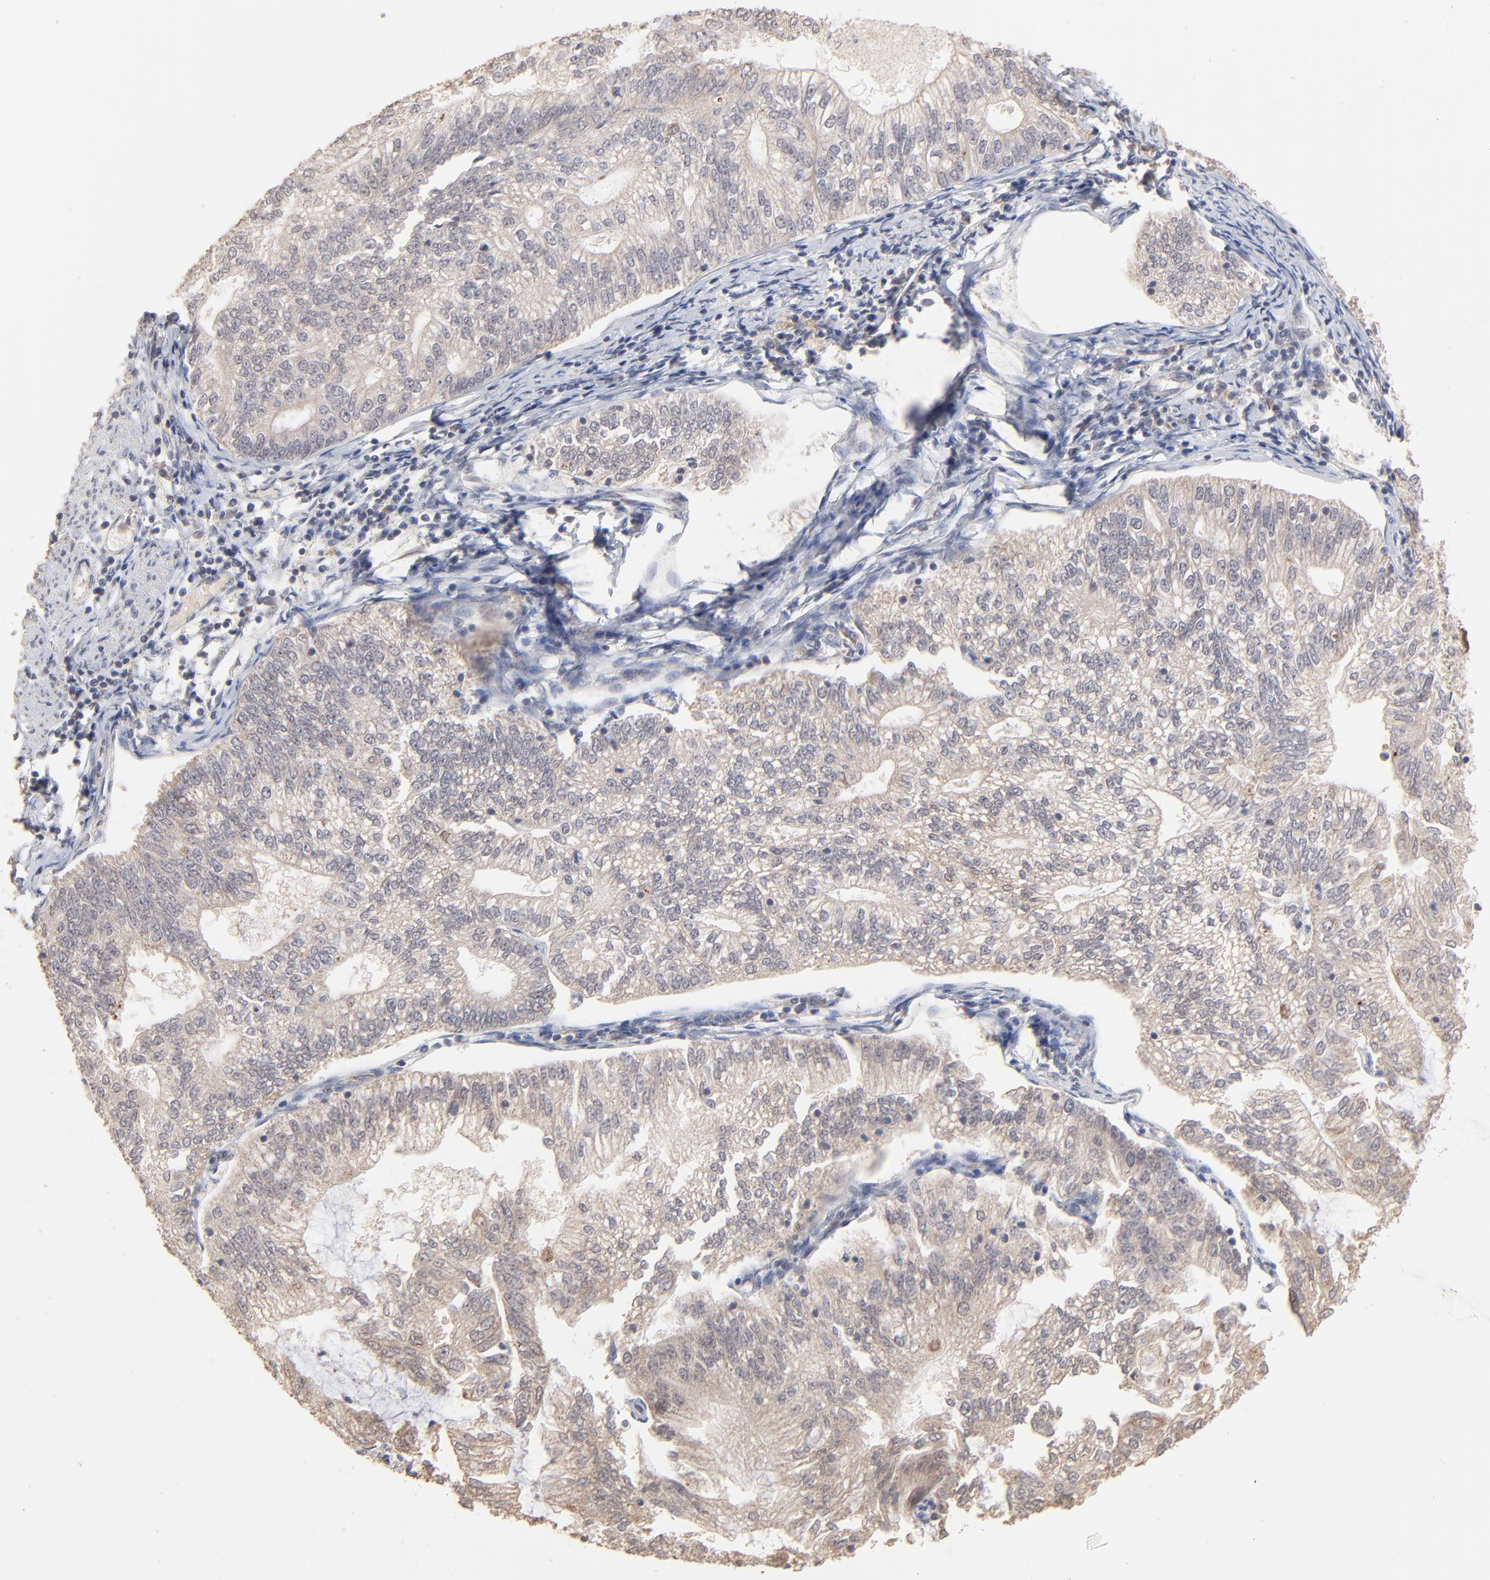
{"staining": {"intensity": "weak", "quantity": ">75%", "location": "cytoplasmic/membranous,nuclear"}, "tissue": "endometrial cancer", "cell_type": "Tumor cells", "image_type": "cancer", "snomed": [{"axis": "morphology", "description": "Adenocarcinoma, NOS"}, {"axis": "topography", "description": "Endometrium"}], "caption": "The immunohistochemical stain highlights weak cytoplasmic/membranous and nuclear expression in tumor cells of endometrial cancer tissue.", "gene": "MSL2", "patient": {"sex": "female", "age": 69}}